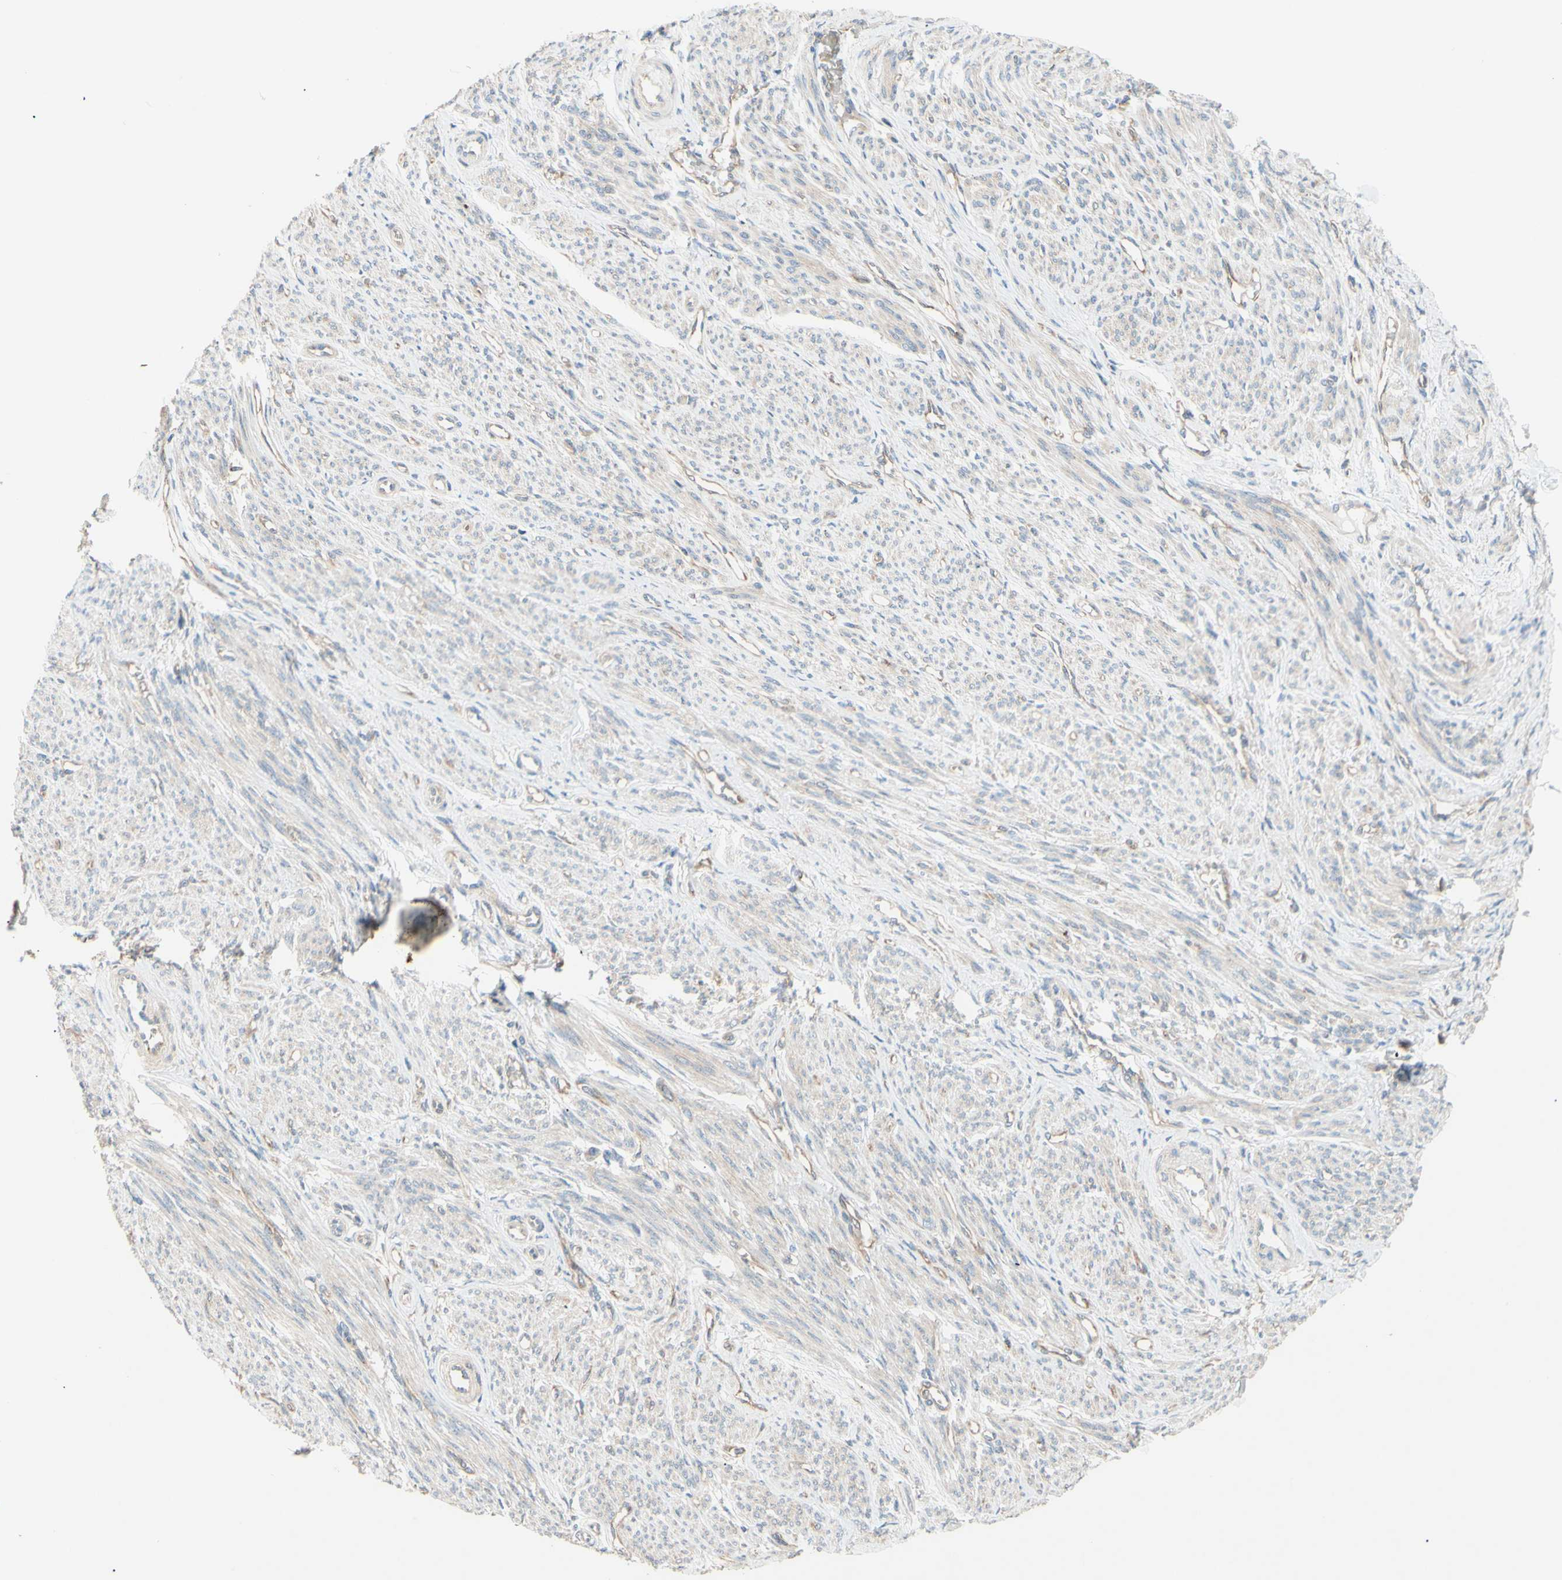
{"staining": {"intensity": "weak", "quantity": ">75%", "location": "cytoplasmic/membranous"}, "tissue": "smooth muscle", "cell_type": "Smooth muscle cells", "image_type": "normal", "snomed": [{"axis": "morphology", "description": "Normal tissue, NOS"}, {"axis": "topography", "description": "Smooth muscle"}], "caption": "High-power microscopy captured an IHC image of normal smooth muscle, revealing weak cytoplasmic/membranous staining in about >75% of smooth muscle cells. Ihc stains the protein in brown and the nuclei are stained blue.", "gene": "DYNLRB1", "patient": {"sex": "female", "age": 65}}